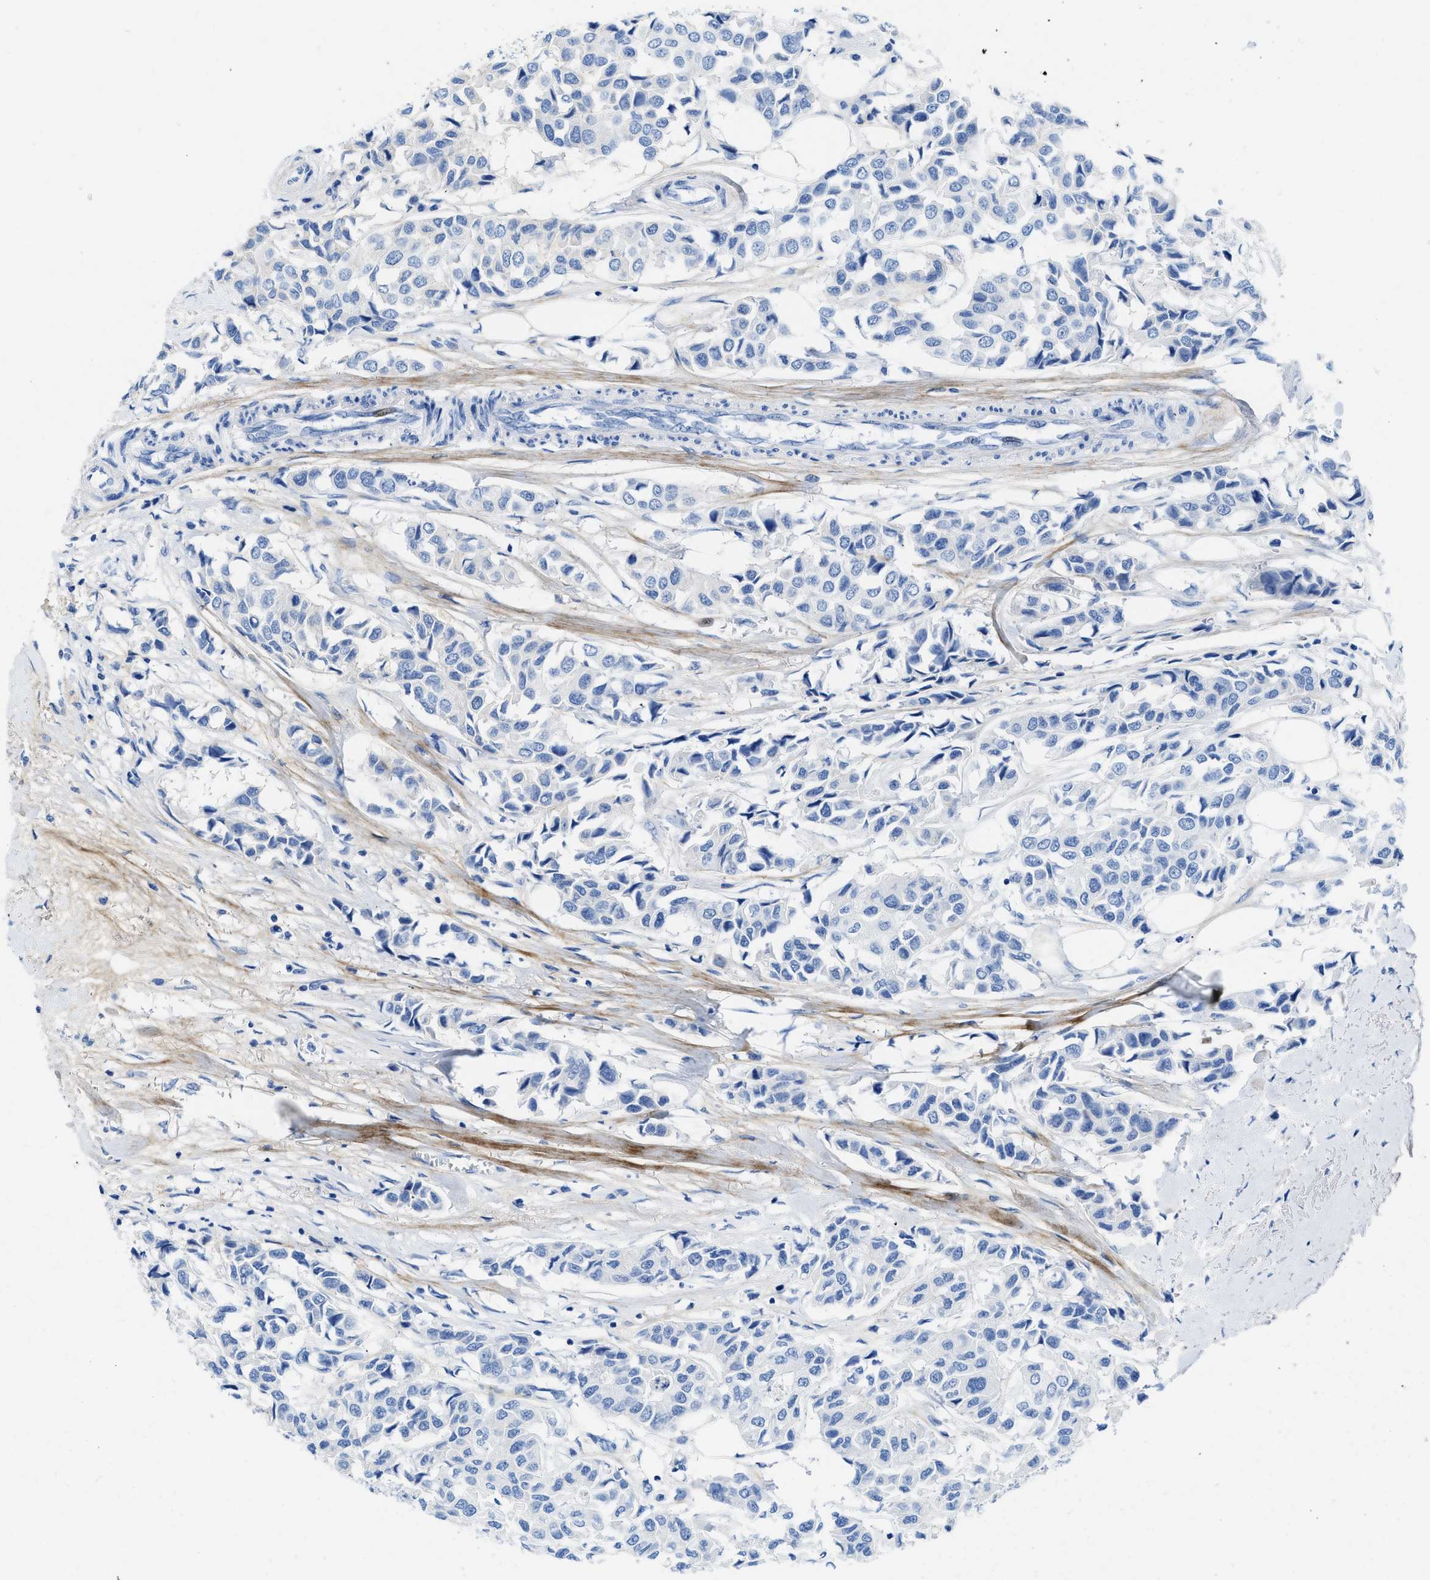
{"staining": {"intensity": "negative", "quantity": "none", "location": "none"}, "tissue": "breast cancer", "cell_type": "Tumor cells", "image_type": "cancer", "snomed": [{"axis": "morphology", "description": "Duct carcinoma"}, {"axis": "topography", "description": "Breast"}], "caption": "This is an immunohistochemistry (IHC) micrograph of human infiltrating ductal carcinoma (breast). There is no expression in tumor cells.", "gene": "COL3A1", "patient": {"sex": "female", "age": 80}}